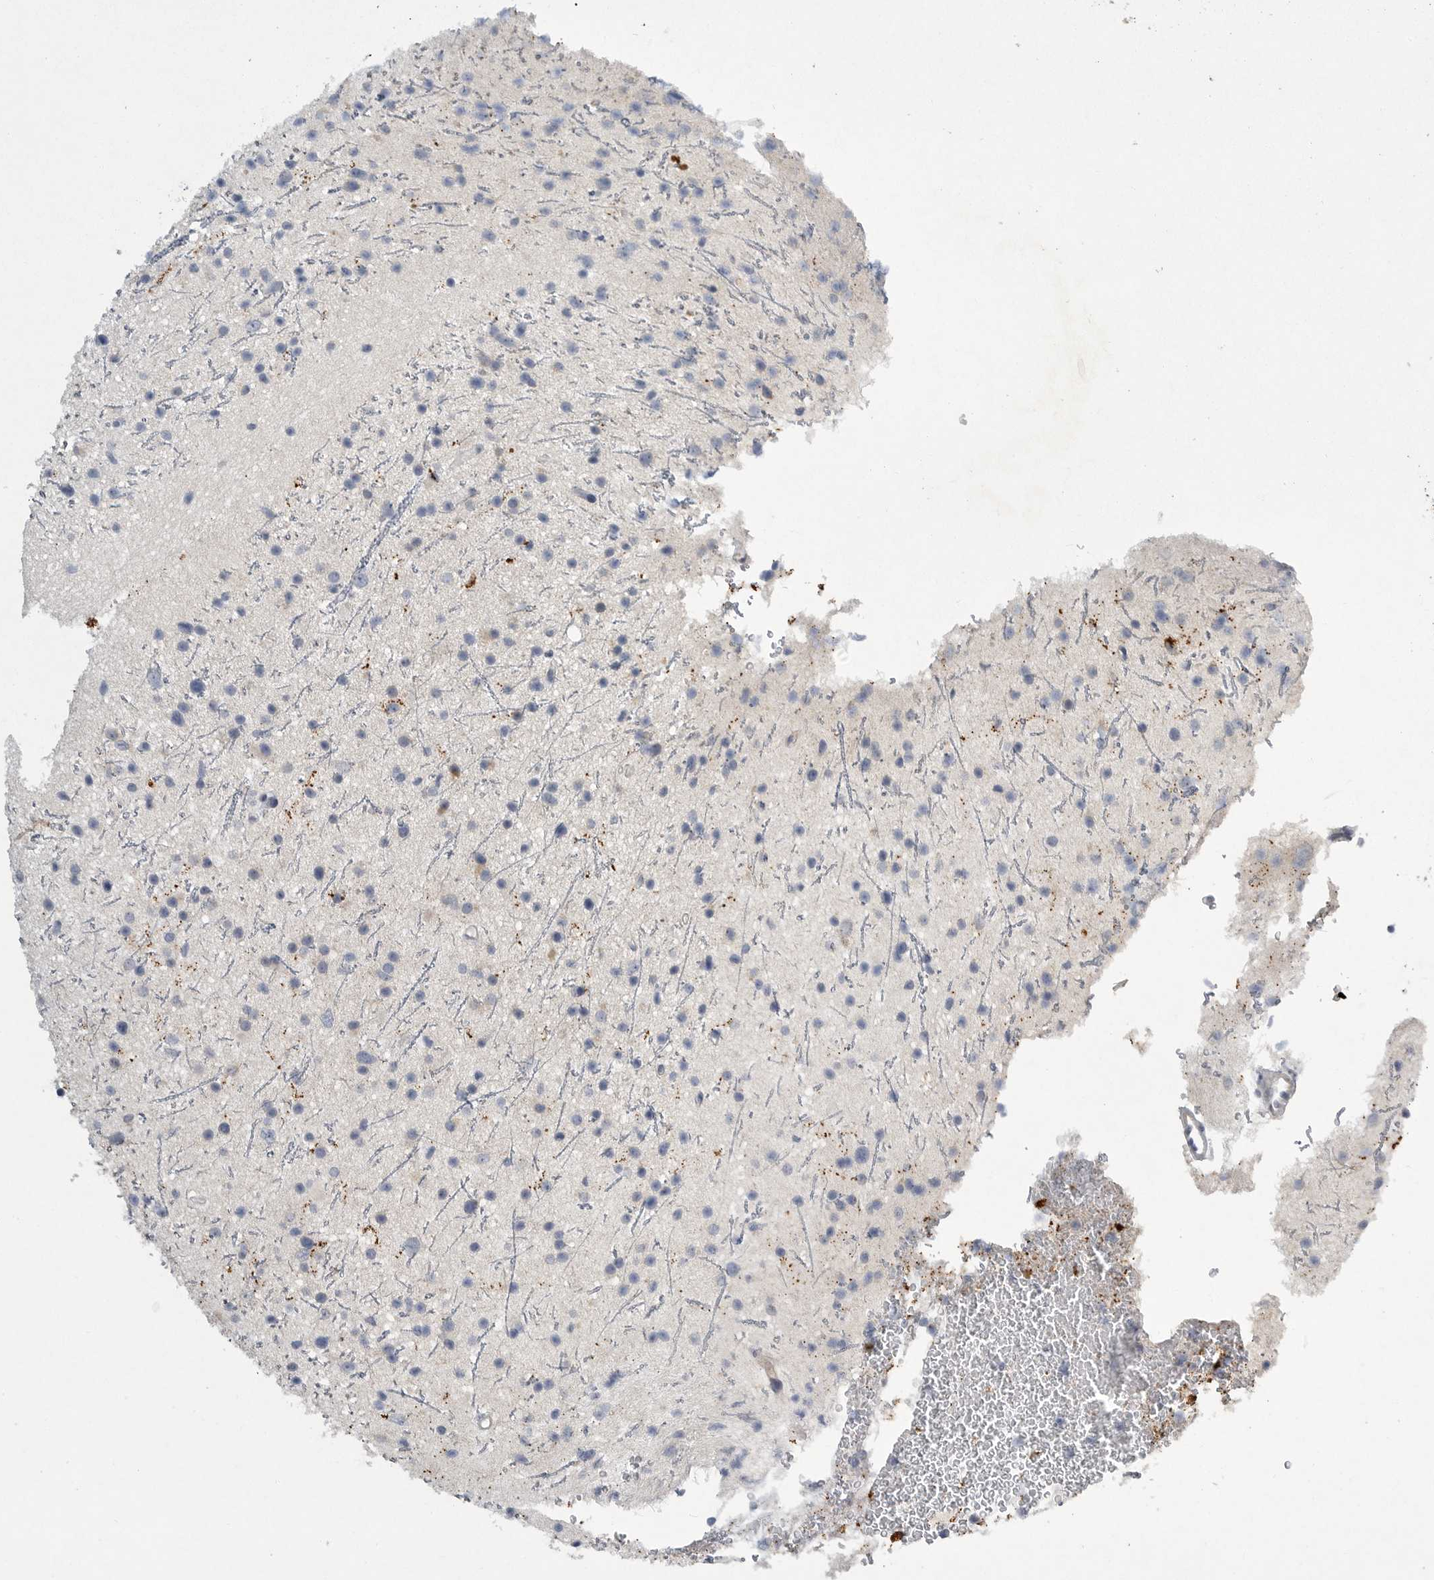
{"staining": {"intensity": "negative", "quantity": "none", "location": "none"}, "tissue": "glioma", "cell_type": "Tumor cells", "image_type": "cancer", "snomed": [{"axis": "morphology", "description": "Glioma, malignant, Low grade"}, {"axis": "topography", "description": "Cerebral cortex"}], "caption": "Tumor cells show no significant protein expression in glioma.", "gene": "EDEM3", "patient": {"sex": "female", "age": 39}}